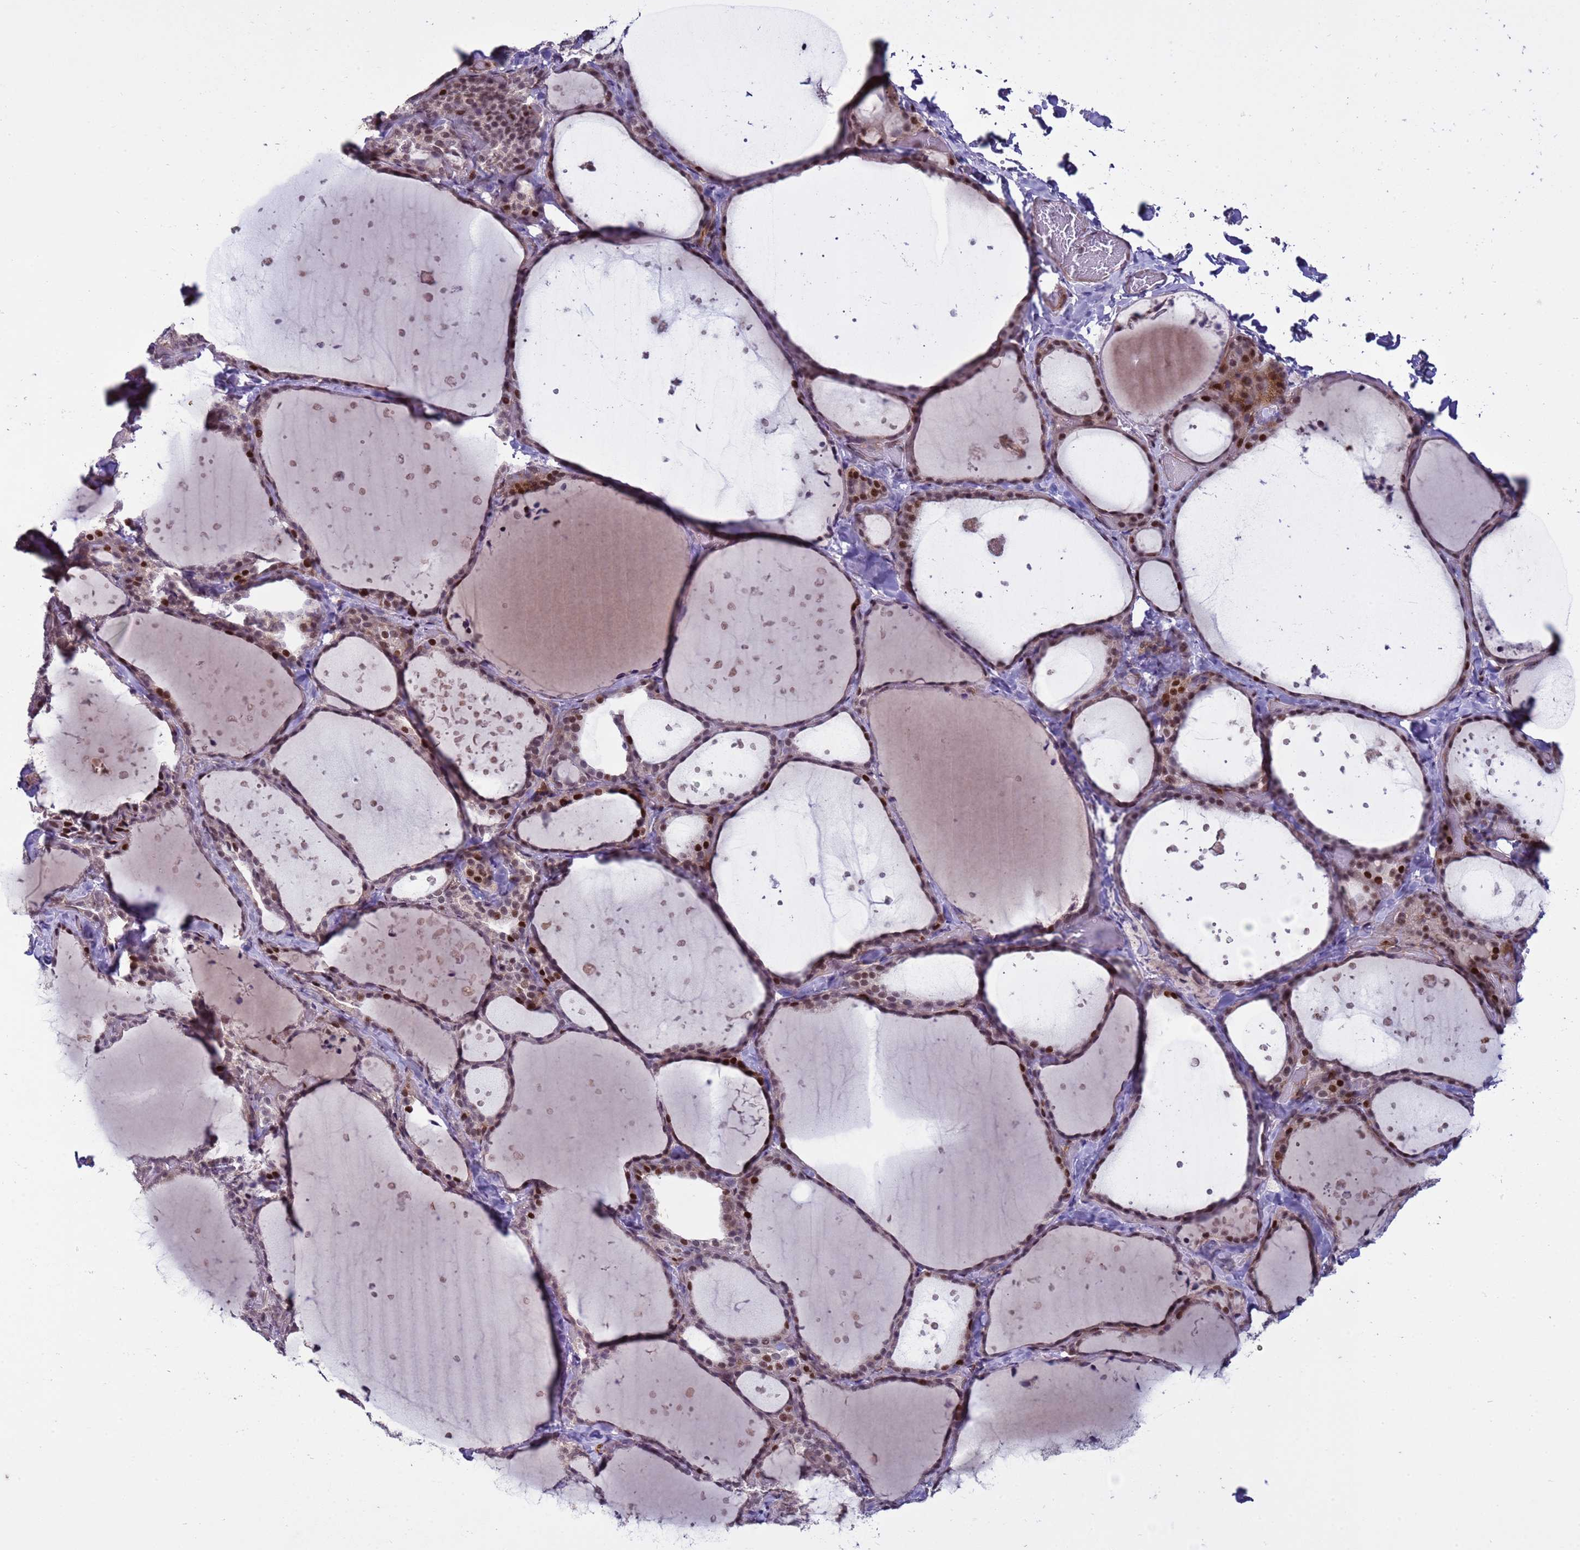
{"staining": {"intensity": "moderate", "quantity": "25%-75%", "location": "nuclear"}, "tissue": "thyroid gland", "cell_type": "Glandular cells", "image_type": "normal", "snomed": [{"axis": "morphology", "description": "Normal tissue, NOS"}, {"axis": "topography", "description": "Thyroid gland"}], "caption": "Glandular cells display moderate nuclear expression in approximately 25%-75% of cells in benign thyroid gland.", "gene": "SHC3", "patient": {"sex": "female", "age": 44}}